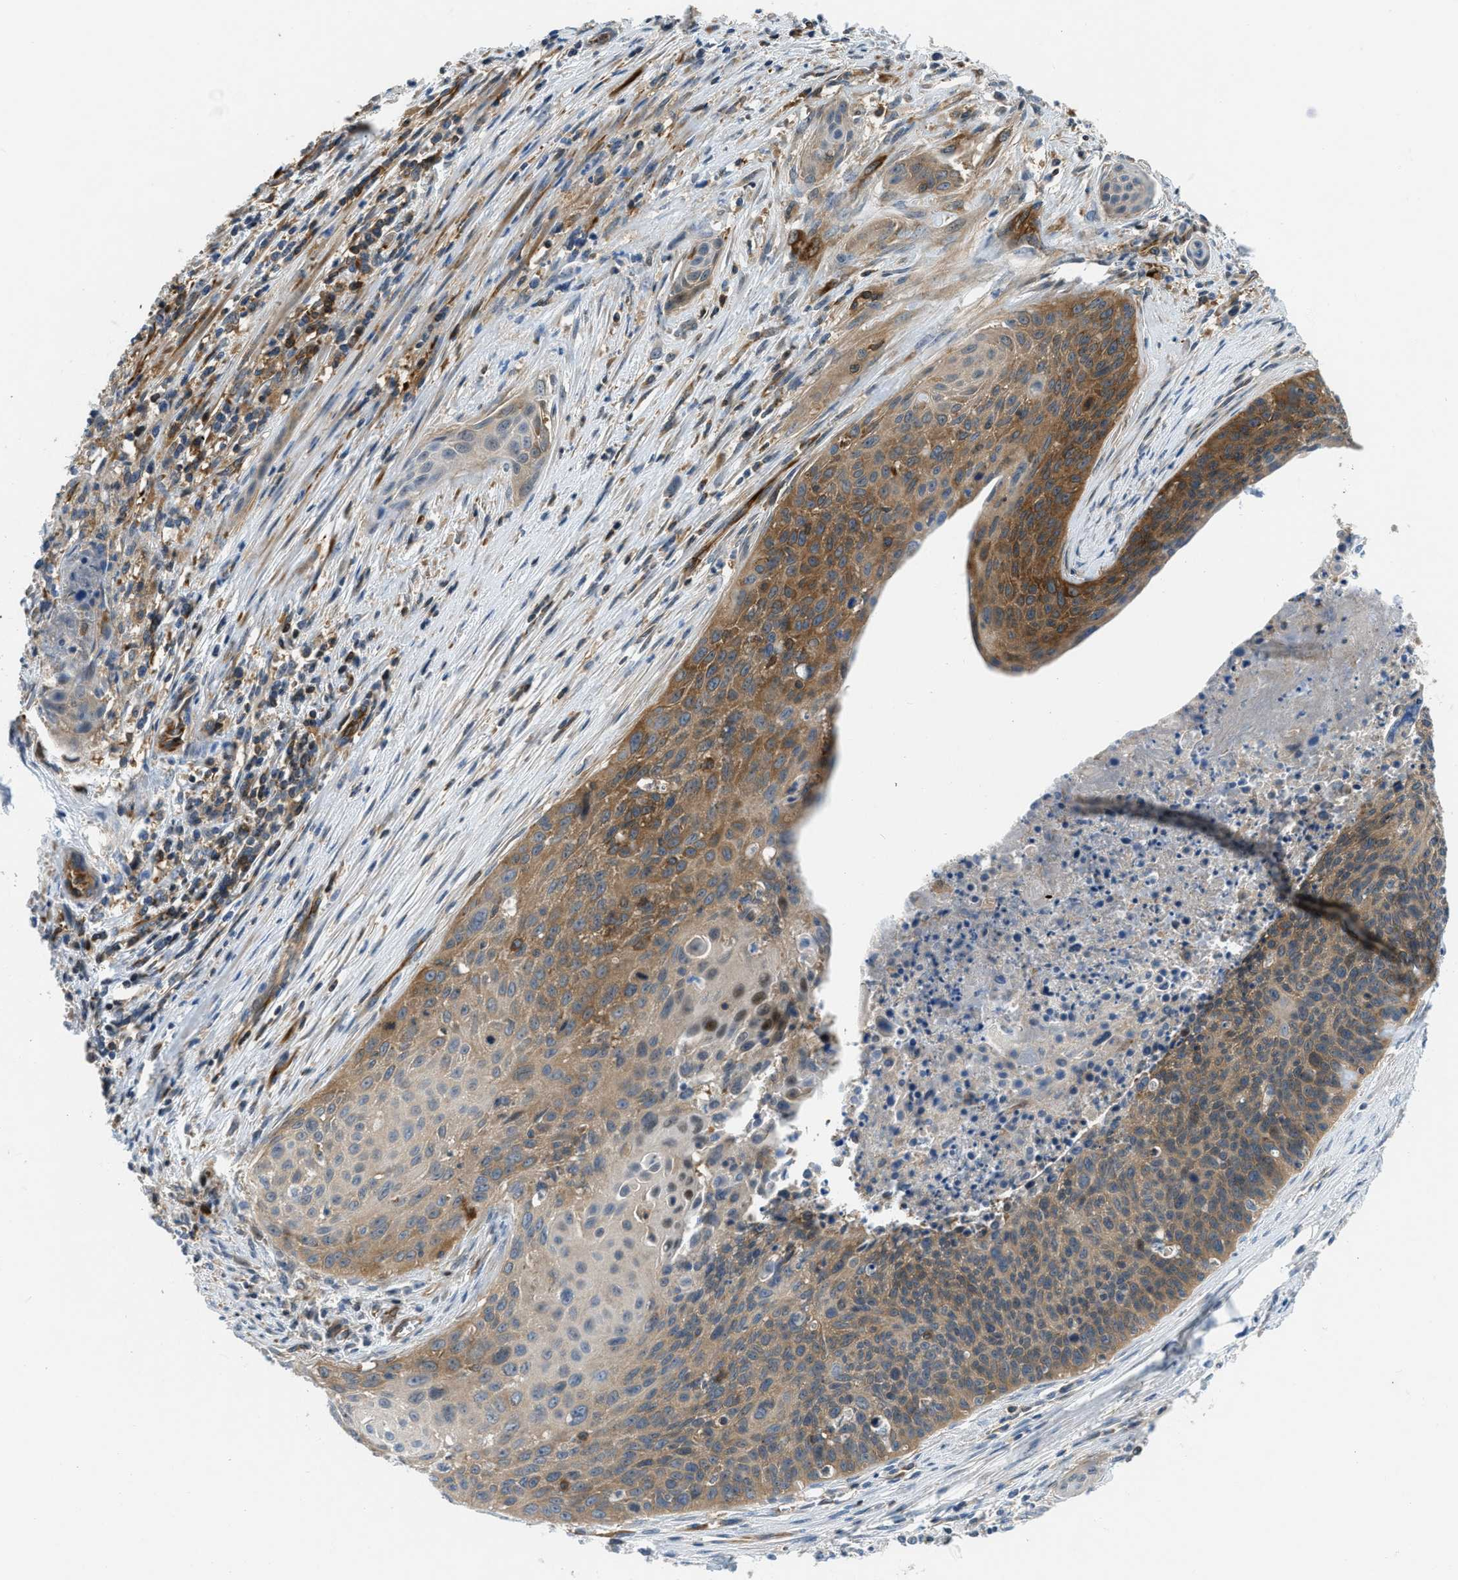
{"staining": {"intensity": "moderate", "quantity": "25%-75%", "location": "cytoplasmic/membranous"}, "tissue": "cervical cancer", "cell_type": "Tumor cells", "image_type": "cancer", "snomed": [{"axis": "morphology", "description": "Squamous cell carcinoma, NOS"}, {"axis": "topography", "description": "Cervix"}], "caption": "Cervical cancer stained for a protein demonstrates moderate cytoplasmic/membranous positivity in tumor cells.", "gene": "PFKP", "patient": {"sex": "female", "age": 55}}